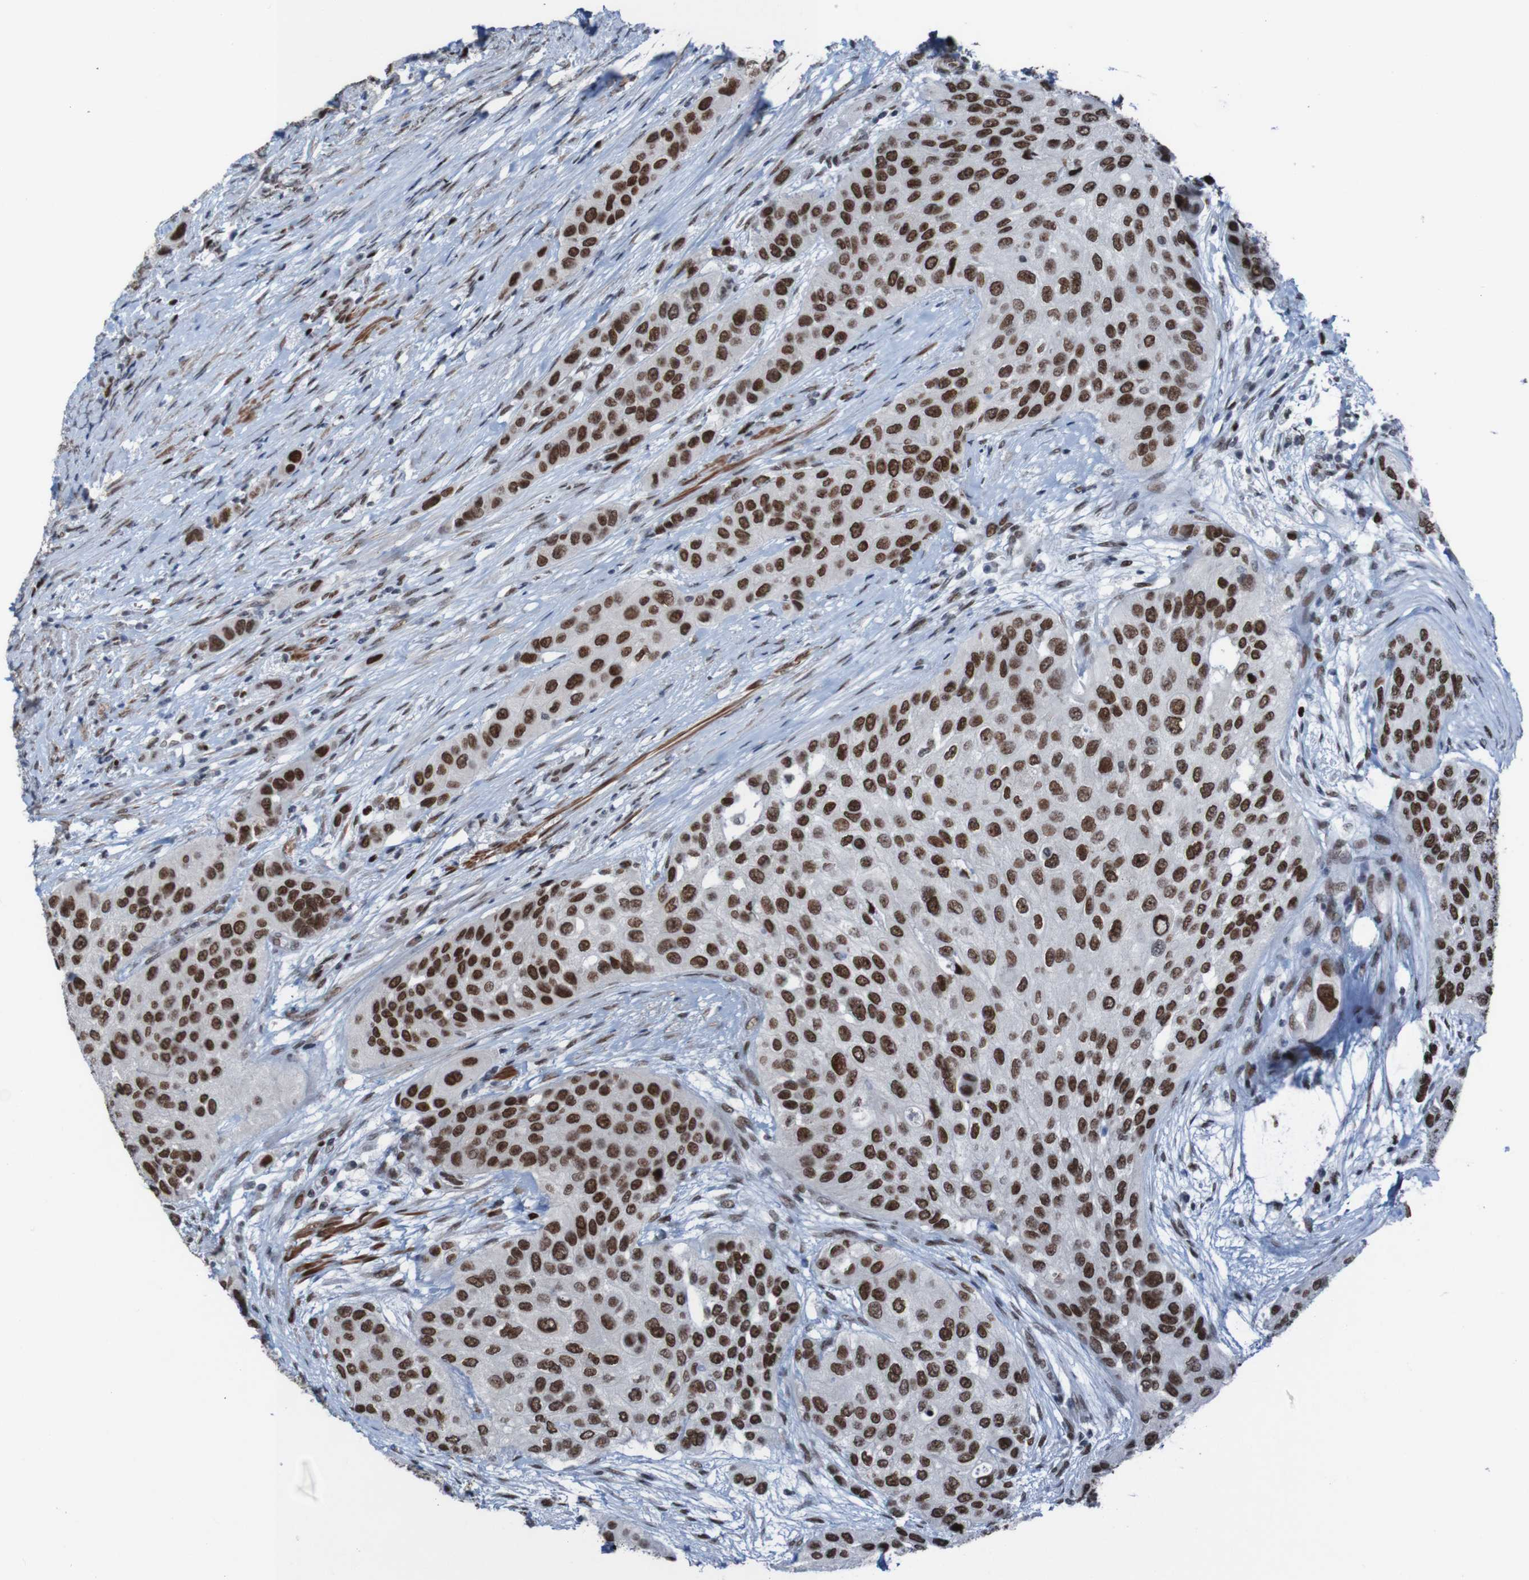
{"staining": {"intensity": "strong", "quantity": ">75%", "location": "nuclear"}, "tissue": "urothelial cancer", "cell_type": "Tumor cells", "image_type": "cancer", "snomed": [{"axis": "morphology", "description": "Urothelial carcinoma, High grade"}, {"axis": "topography", "description": "Urinary bladder"}], "caption": "A high-resolution histopathology image shows IHC staining of high-grade urothelial carcinoma, which exhibits strong nuclear expression in approximately >75% of tumor cells. Immunohistochemistry stains the protein in brown and the nuclei are stained blue.", "gene": "PHF2", "patient": {"sex": "female", "age": 56}}